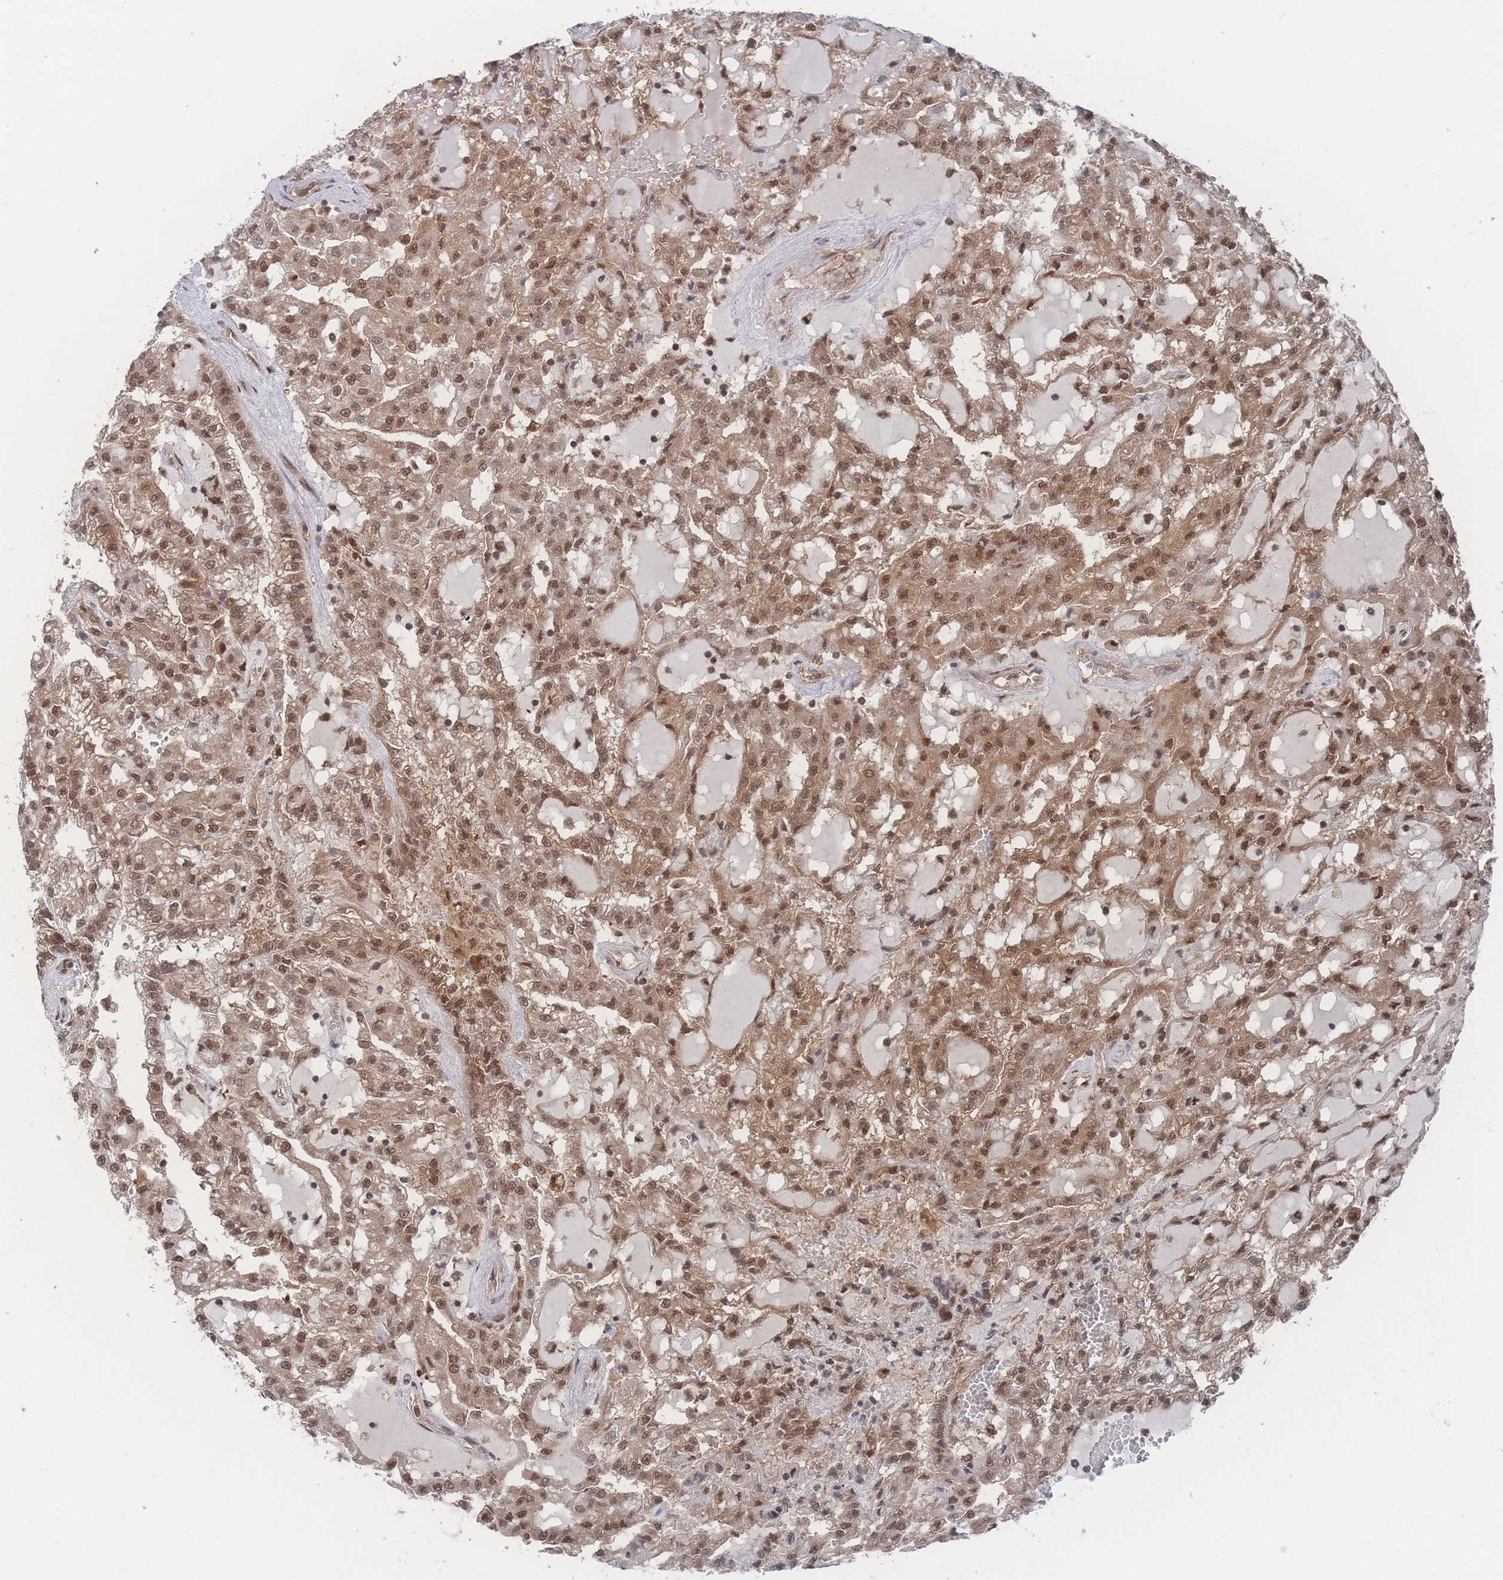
{"staining": {"intensity": "moderate", "quantity": ">75%", "location": "cytoplasmic/membranous,nuclear"}, "tissue": "renal cancer", "cell_type": "Tumor cells", "image_type": "cancer", "snomed": [{"axis": "morphology", "description": "Adenocarcinoma, NOS"}, {"axis": "topography", "description": "Kidney"}], "caption": "DAB (3,3'-diaminobenzidine) immunohistochemical staining of renal cancer exhibits moderate cytoplasmic/membranous and nuclear protein staining in about >75% of tumor cells.", "gene": "PSMA1", "patient": {"sex": "male", "age": 63}}